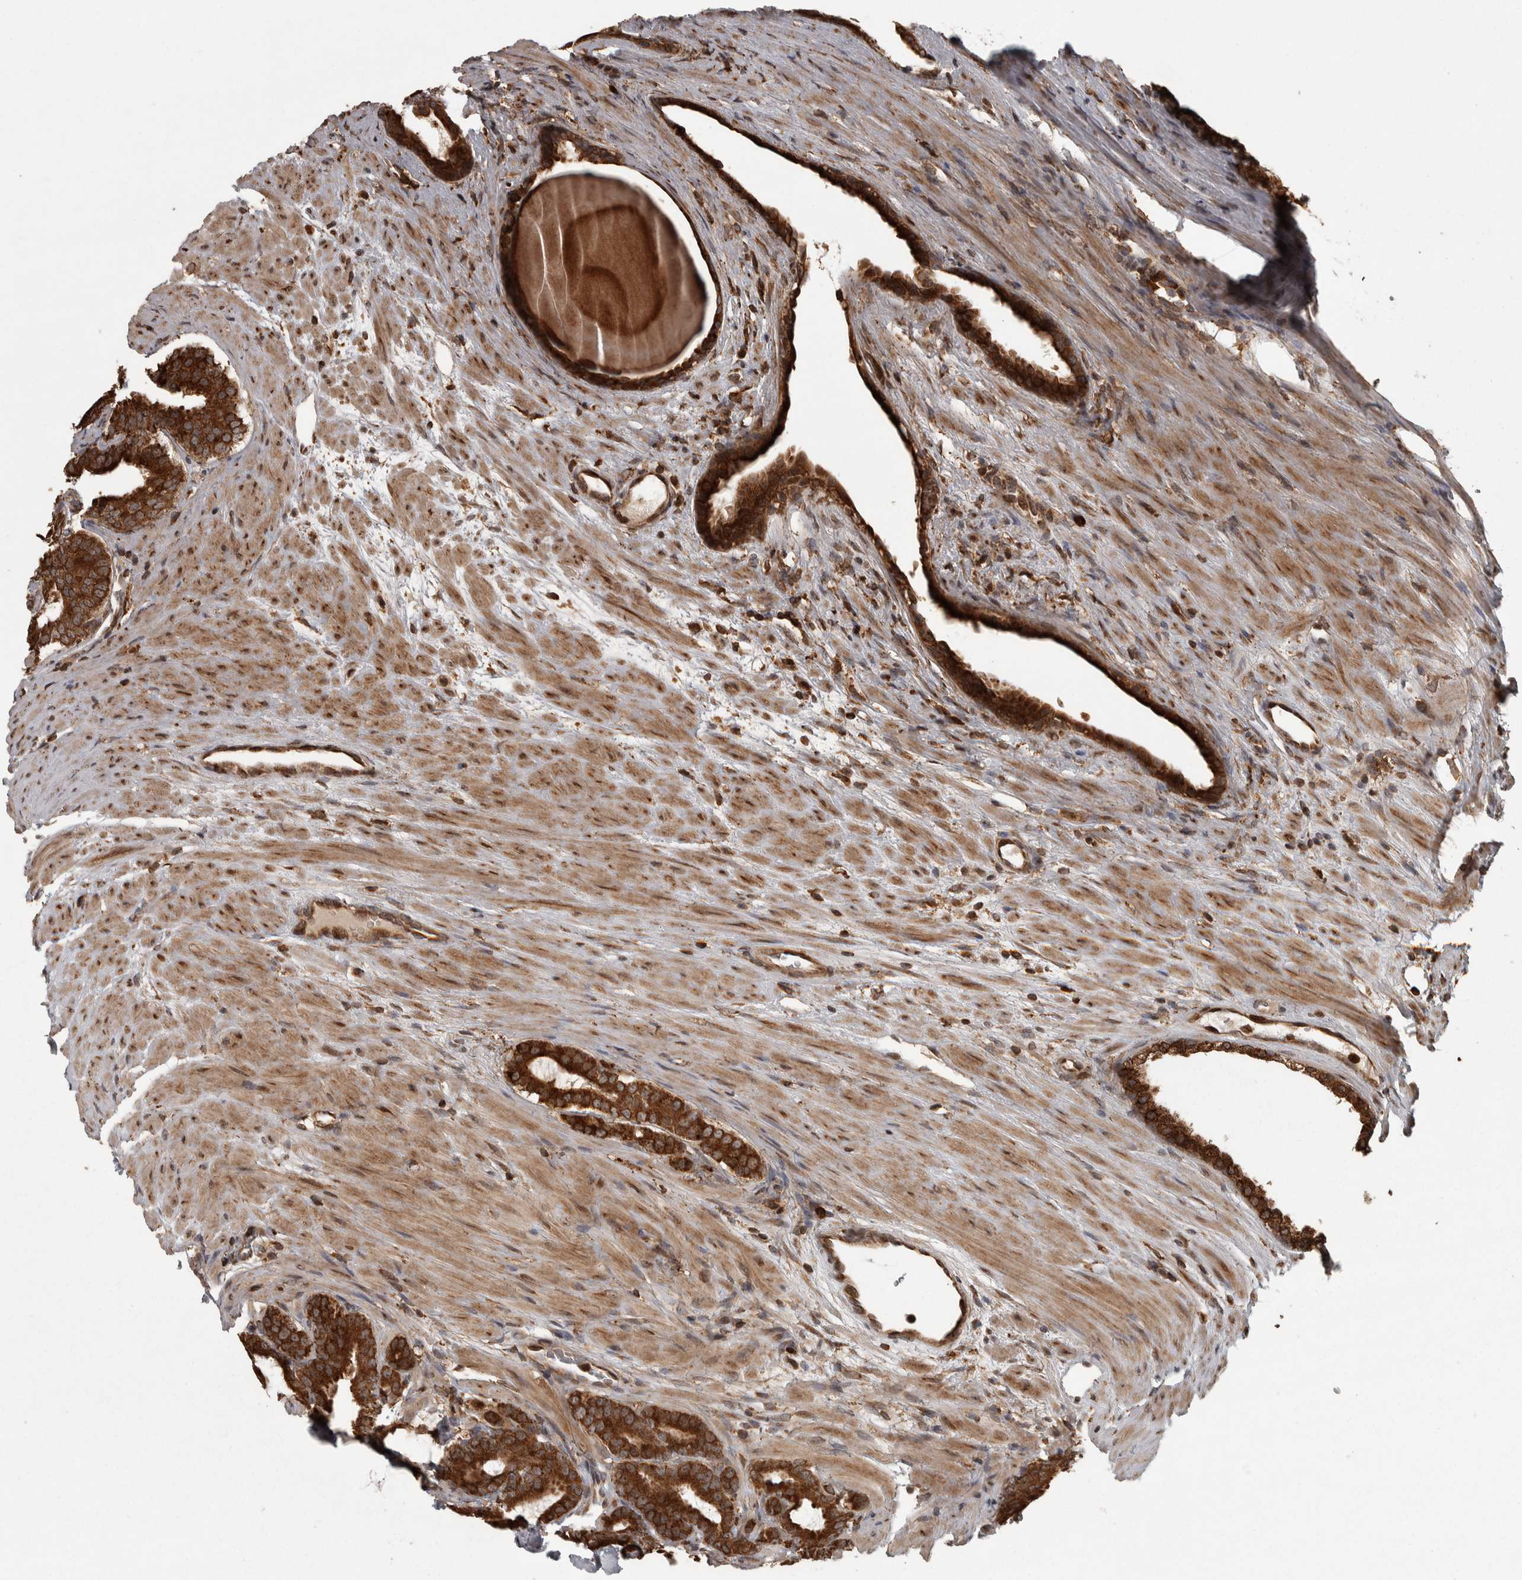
{"staining": {"intensity": "strong", "quantity": ">75%", "location": "cytoplasmic/membranous"}, "tissue": "prostate cancer", "cell_type": "Tumor cells", "image_type": "cancer", "snomed": [{"axis": "morphology", "description": "Adenocarcinoma, High grade"}, {"axis": "topography", "description": "Prostate"}], "caption": "Protein staining of adenocarcinoma (high-grade) (prostate) tissue reveals strong cytoplasmic/membranous staining in about >75% of tumor cells.", "gene": "AGBL3", "patient": {"sex": "male", "age": 60}}